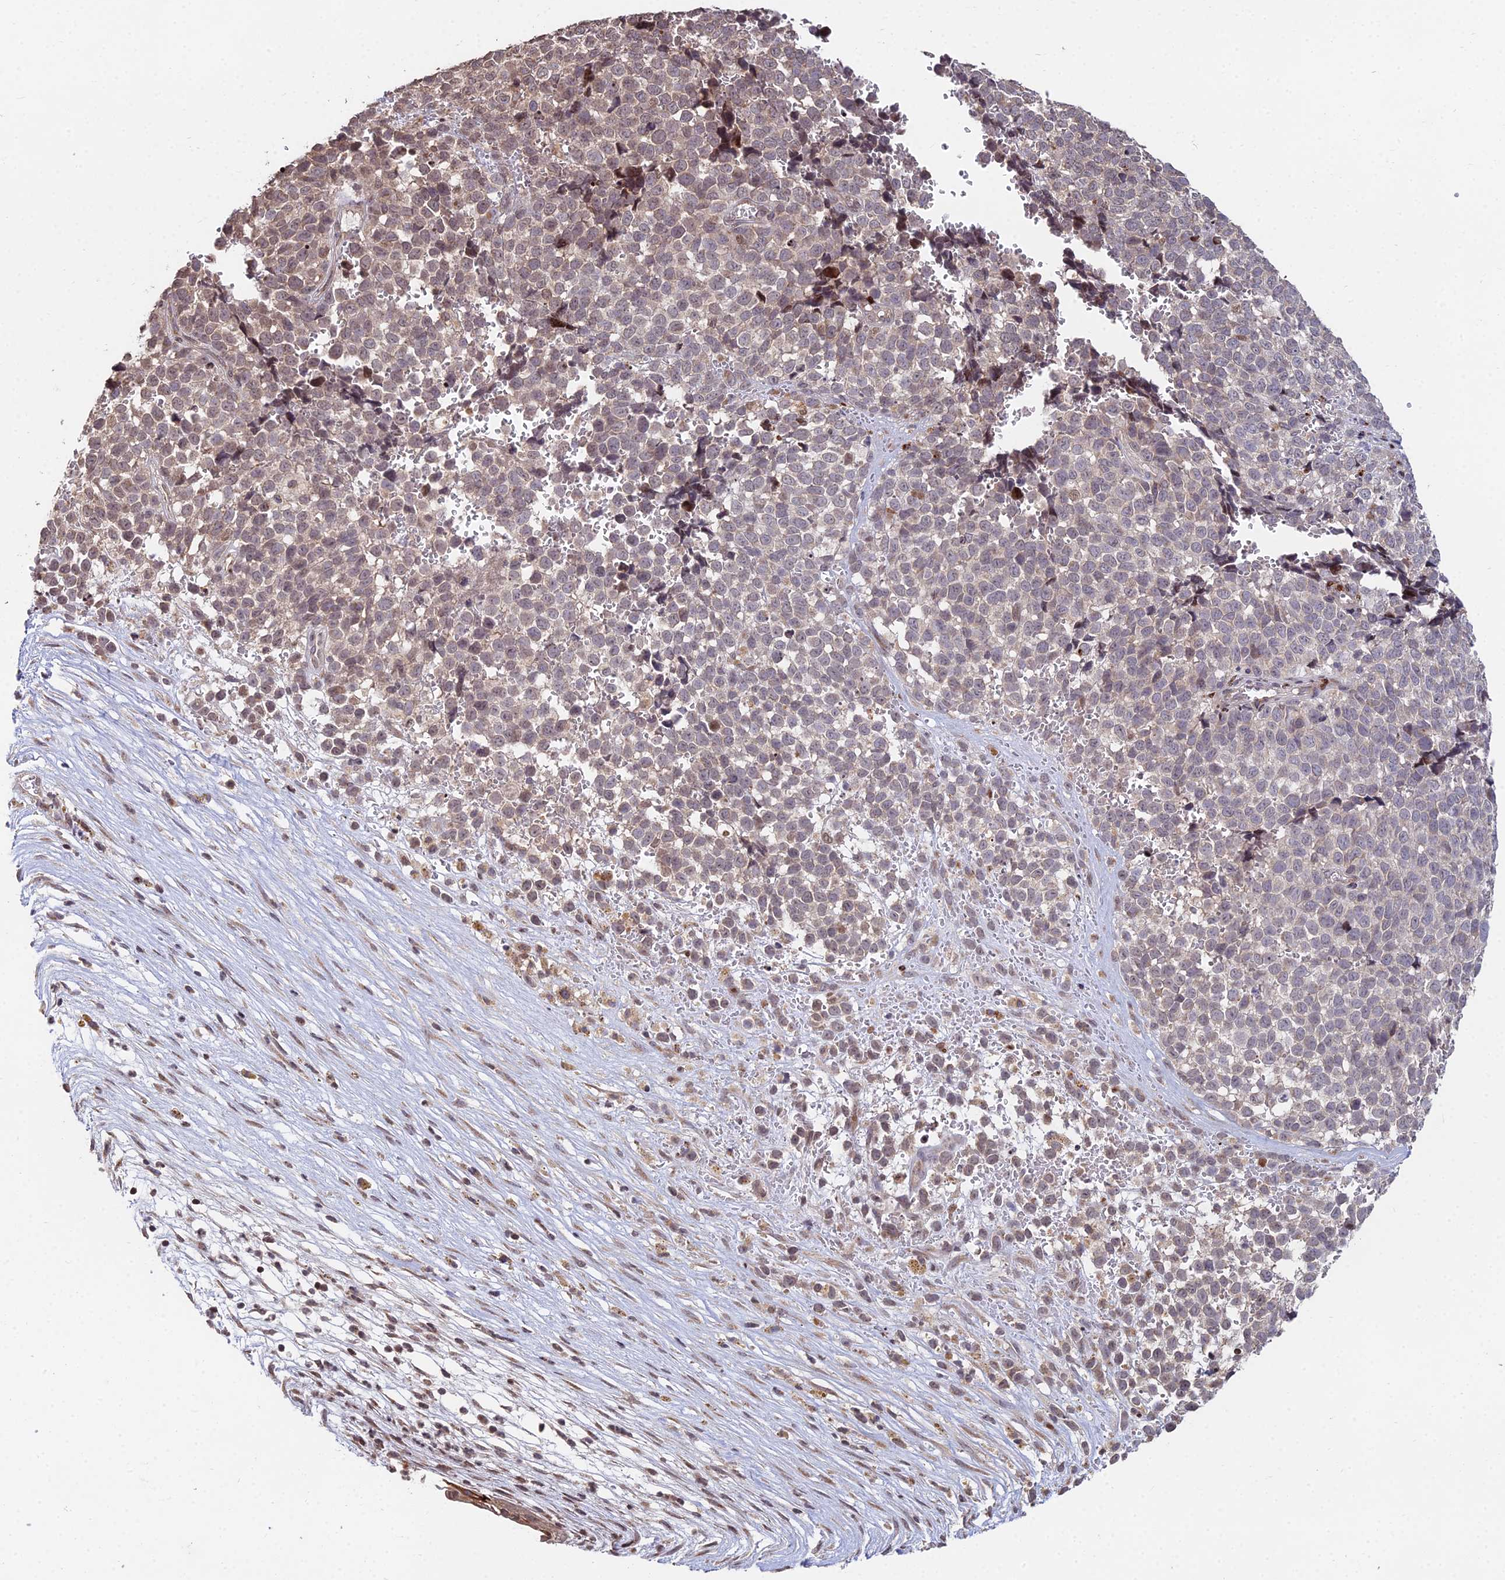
{"staining": {"intensity": "weak", "quantity": ">75%", "location": "cytoplasmic/membranous,nuclear"}, "tissue": "melanoma", "cell_type": "Tumor cells", "image_type": "cancer", "snomed": [{"axis": "morphology", "description": "Malignant melanoma, NOS"}, {"axis": "topography", "description": "Nose, NOS"}], "caption": "There is low levels of weak cytoplasmic/membranous and nuclear expression in tumor cells of melanoma, as demonstrated by immunohistochemical staining (brown color).", "gene": "RBMS2", "patient": {"sex": "female", "age": 48}}